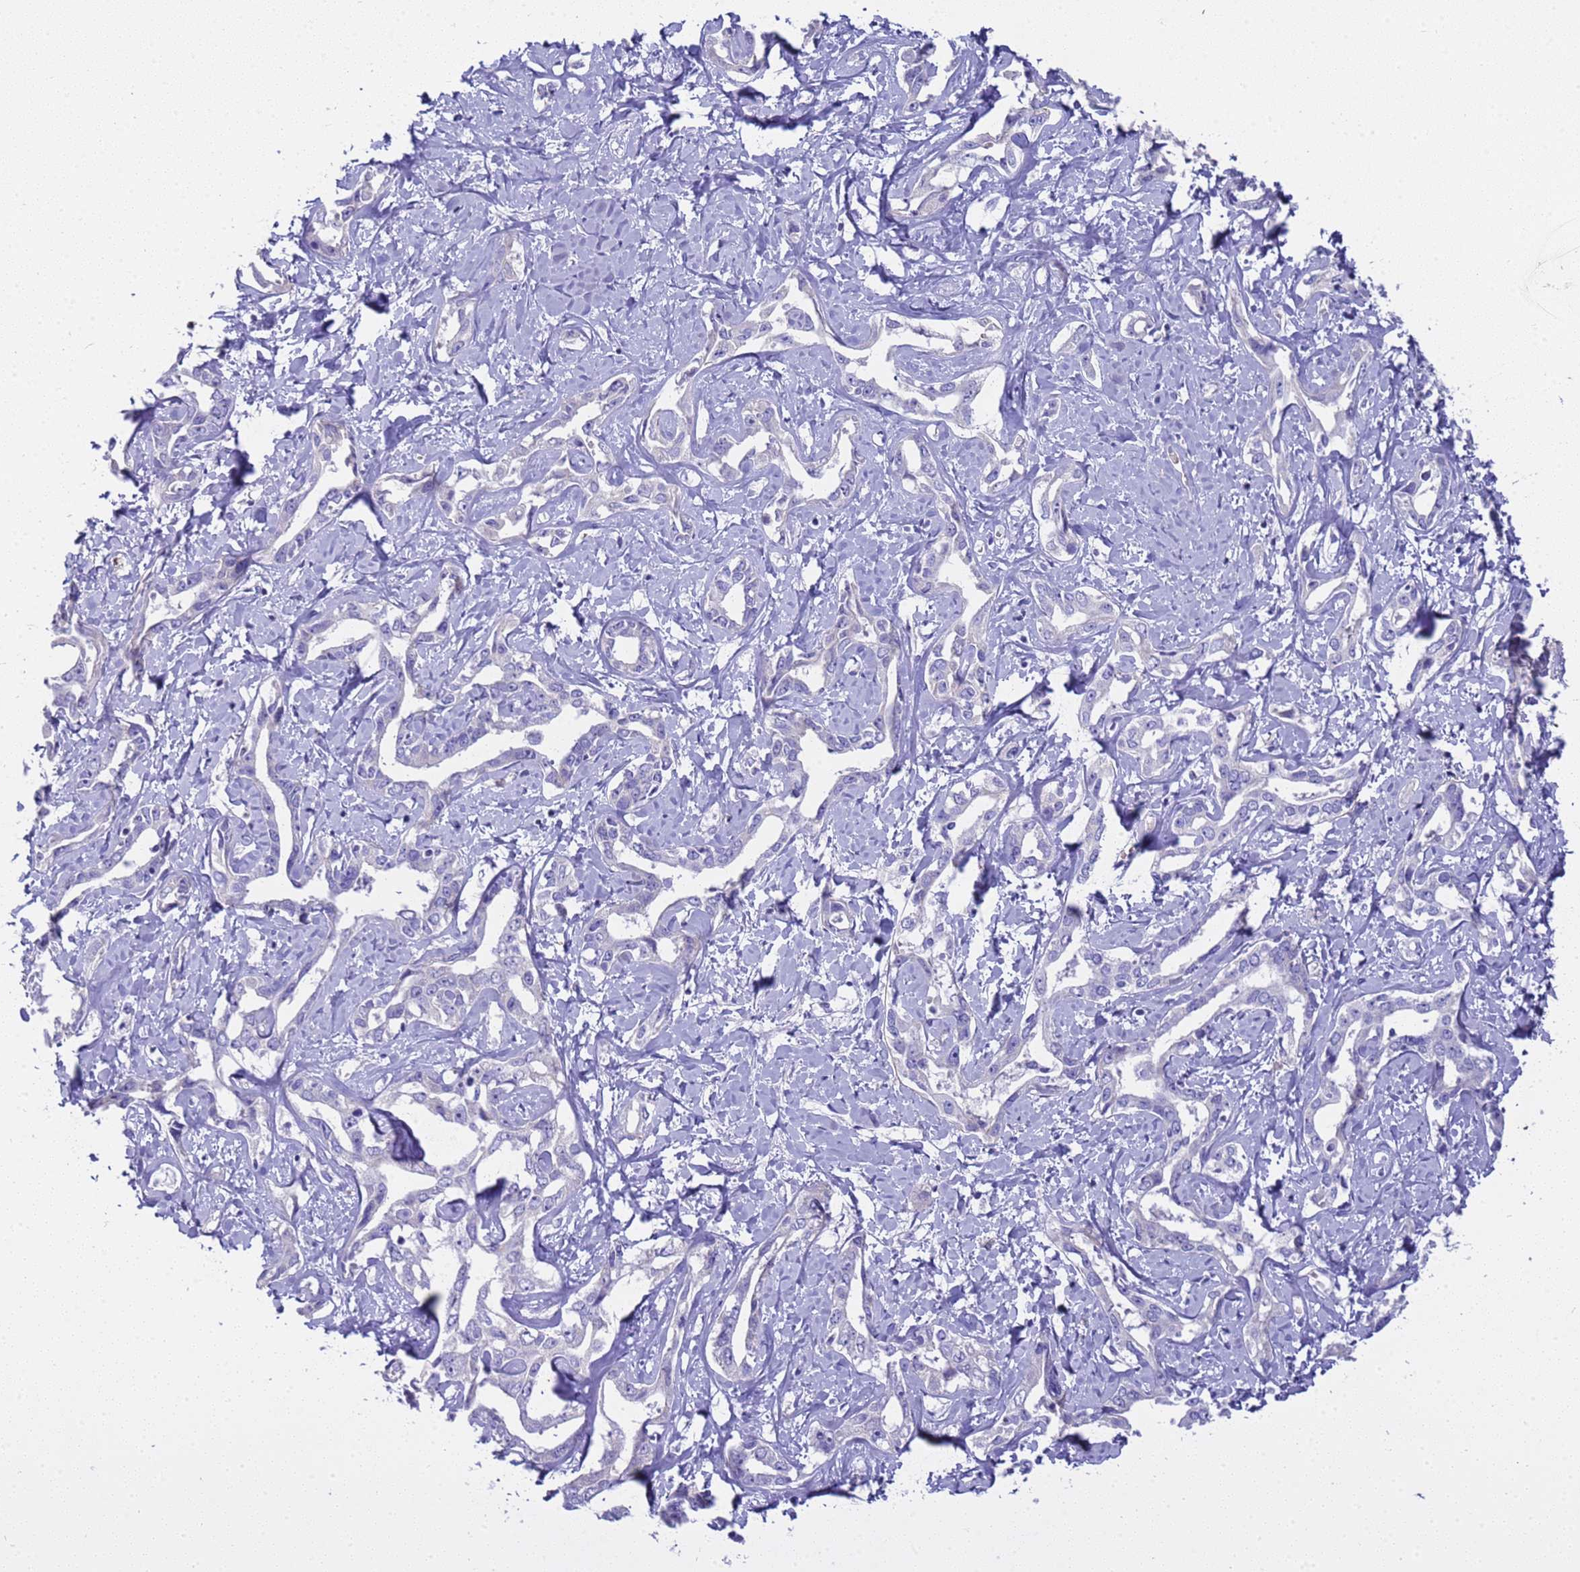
{"staining": {"intensity": "negative", "quantity": "none", "location": "none"}, "tissue": "liver cancer", "cell_type": "Tumor cells", "image_type": "cancer", "snomed": [{"axis": "morphology", "description": "Cholangiocarcinoma"}, {"axis": "topography", "description": "Liver"}], "caption": "Tumor cells are negative for protein expression in human cholangiocarcinoma (liver).", "gene": "RIPPLY2", "patient": {"sex": "male", "age": 59}}